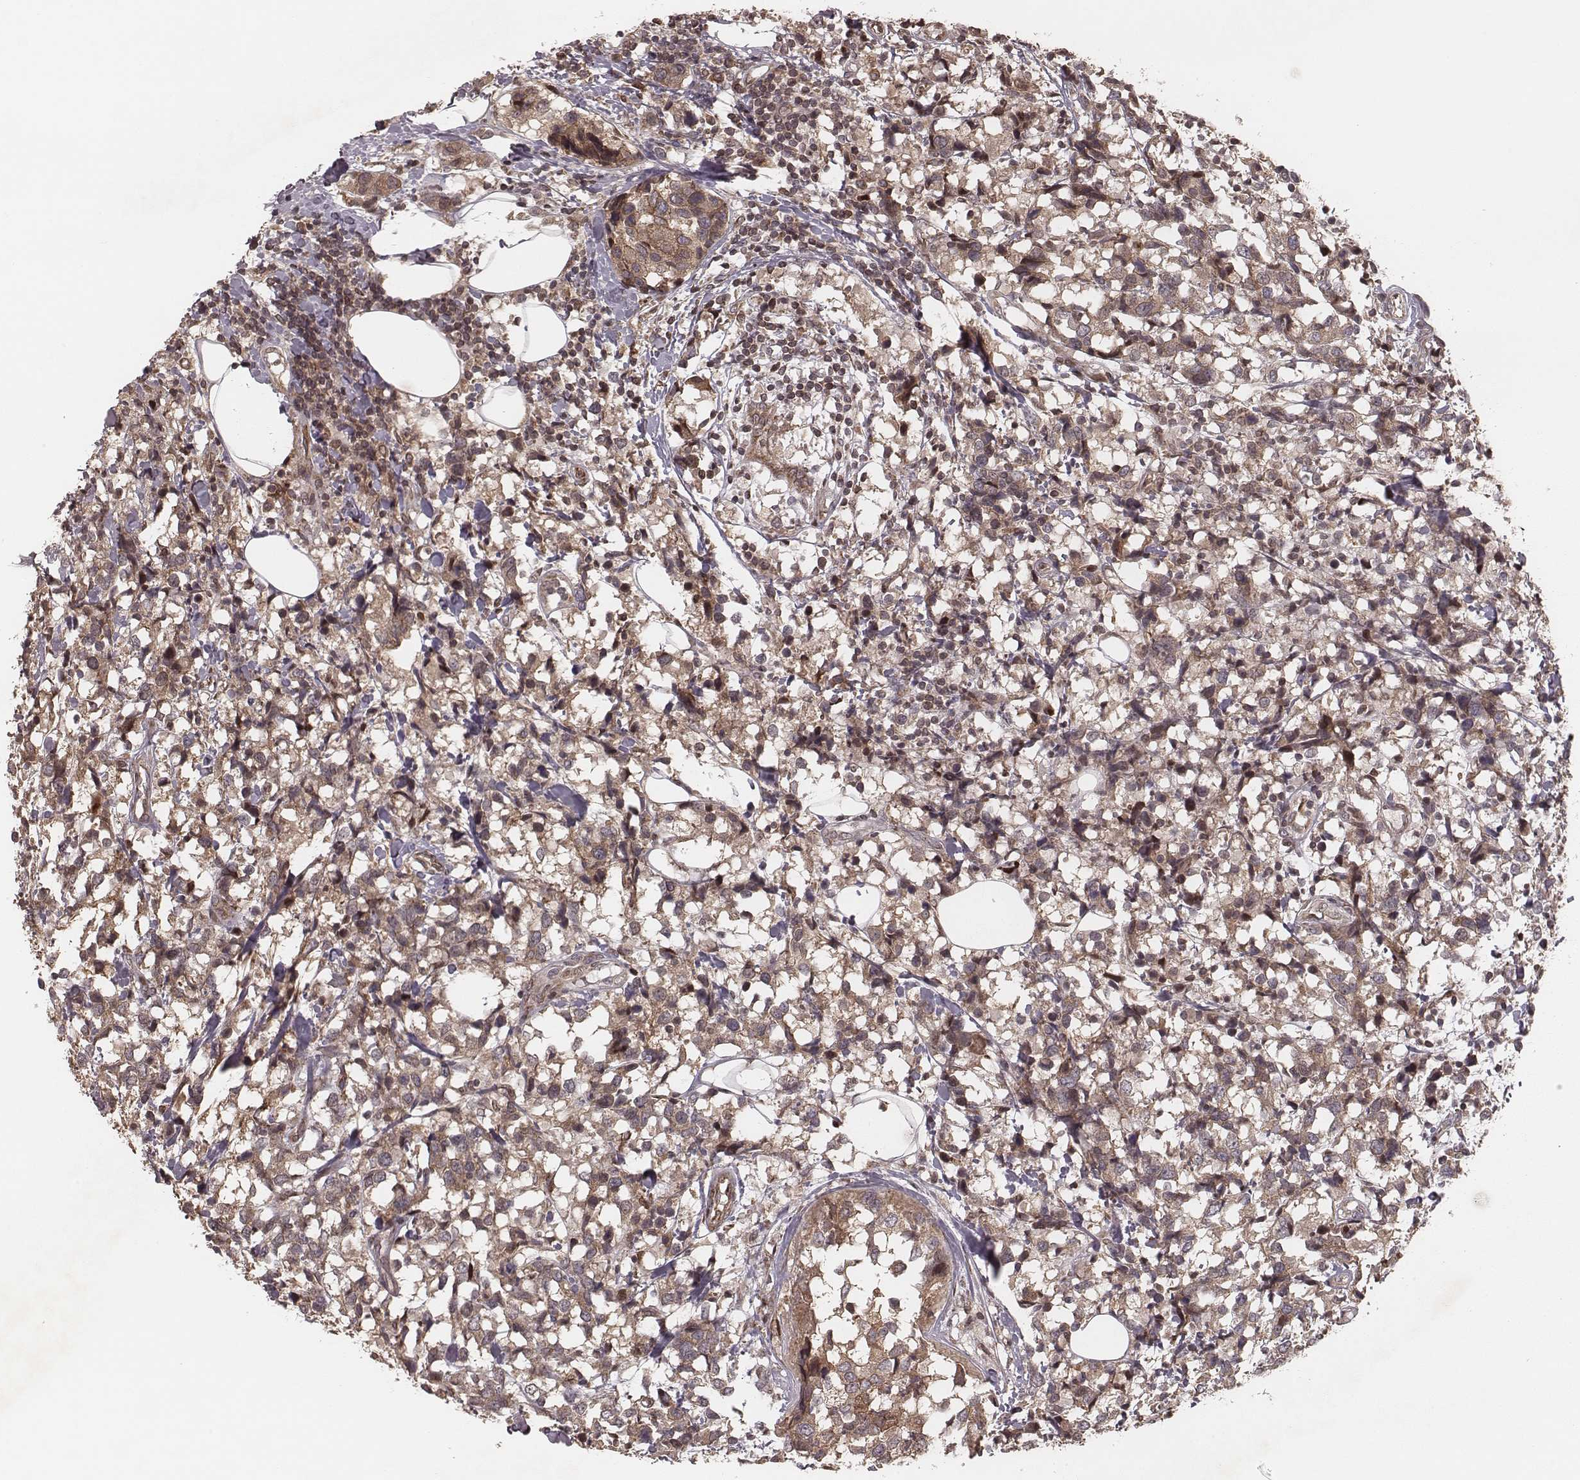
{"staining": {"intensity": "moderate", "quantity": ">75%", "location": "cytoplasmic/membranous"}, "tissue": "breast cancer", "cell_type": "Tumor cells", "image_type": "cancer", "snomed": [{"axis": "morphology", "description": "Lobular carcinoma"}, {"axis": "topography", "description": "Breast"}], "caption": "This is a photomicrograph of immunohistochemistry (IHC) staining of lobular carcinoma (breast), which shows moderate staining in the cytoplasmic/membranous of tumor cells.", "gene": "MYO19", "patient": {"sex": "female", "age": 59}}